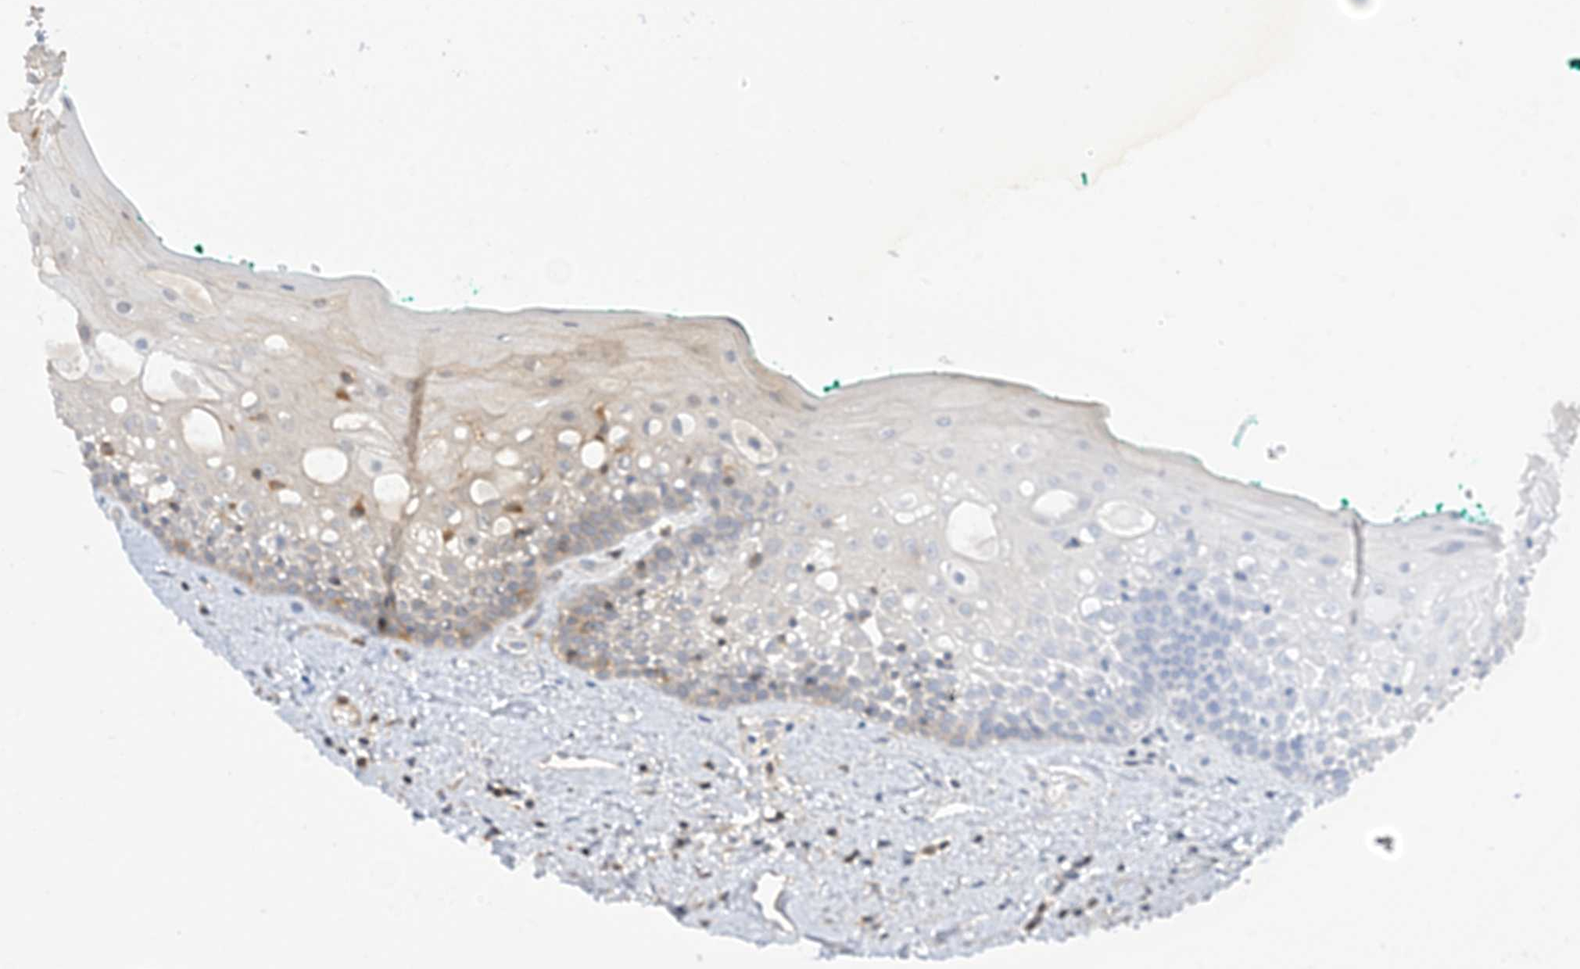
{"staining": {"intensity": "moderate", "quantity": "25%-75%", "location": "cytoplasmic/membranous"}, "tissue": "oral mucosa", "cell_type": "Squamous epithelial cells", "image_type": "normal", "snomed": [{"axis": "morphology", "description": "Normal tissue, NOS"}, {"axis": "topography", "description": "Oral tissue"}], "caption": "Immunohistochemistry (IHC) micrograph of unremarkable oral mucosa: human oral mucosa stained using IHC displays medium levels of moderate protein expression localized specifically in the cytoplasmic/membranous of squamous epithelial cells, appearing as a cytoplasmic/membranous brown color.", "gene": "CAPZB", "patient": {"sex": "female", "age": 70}}